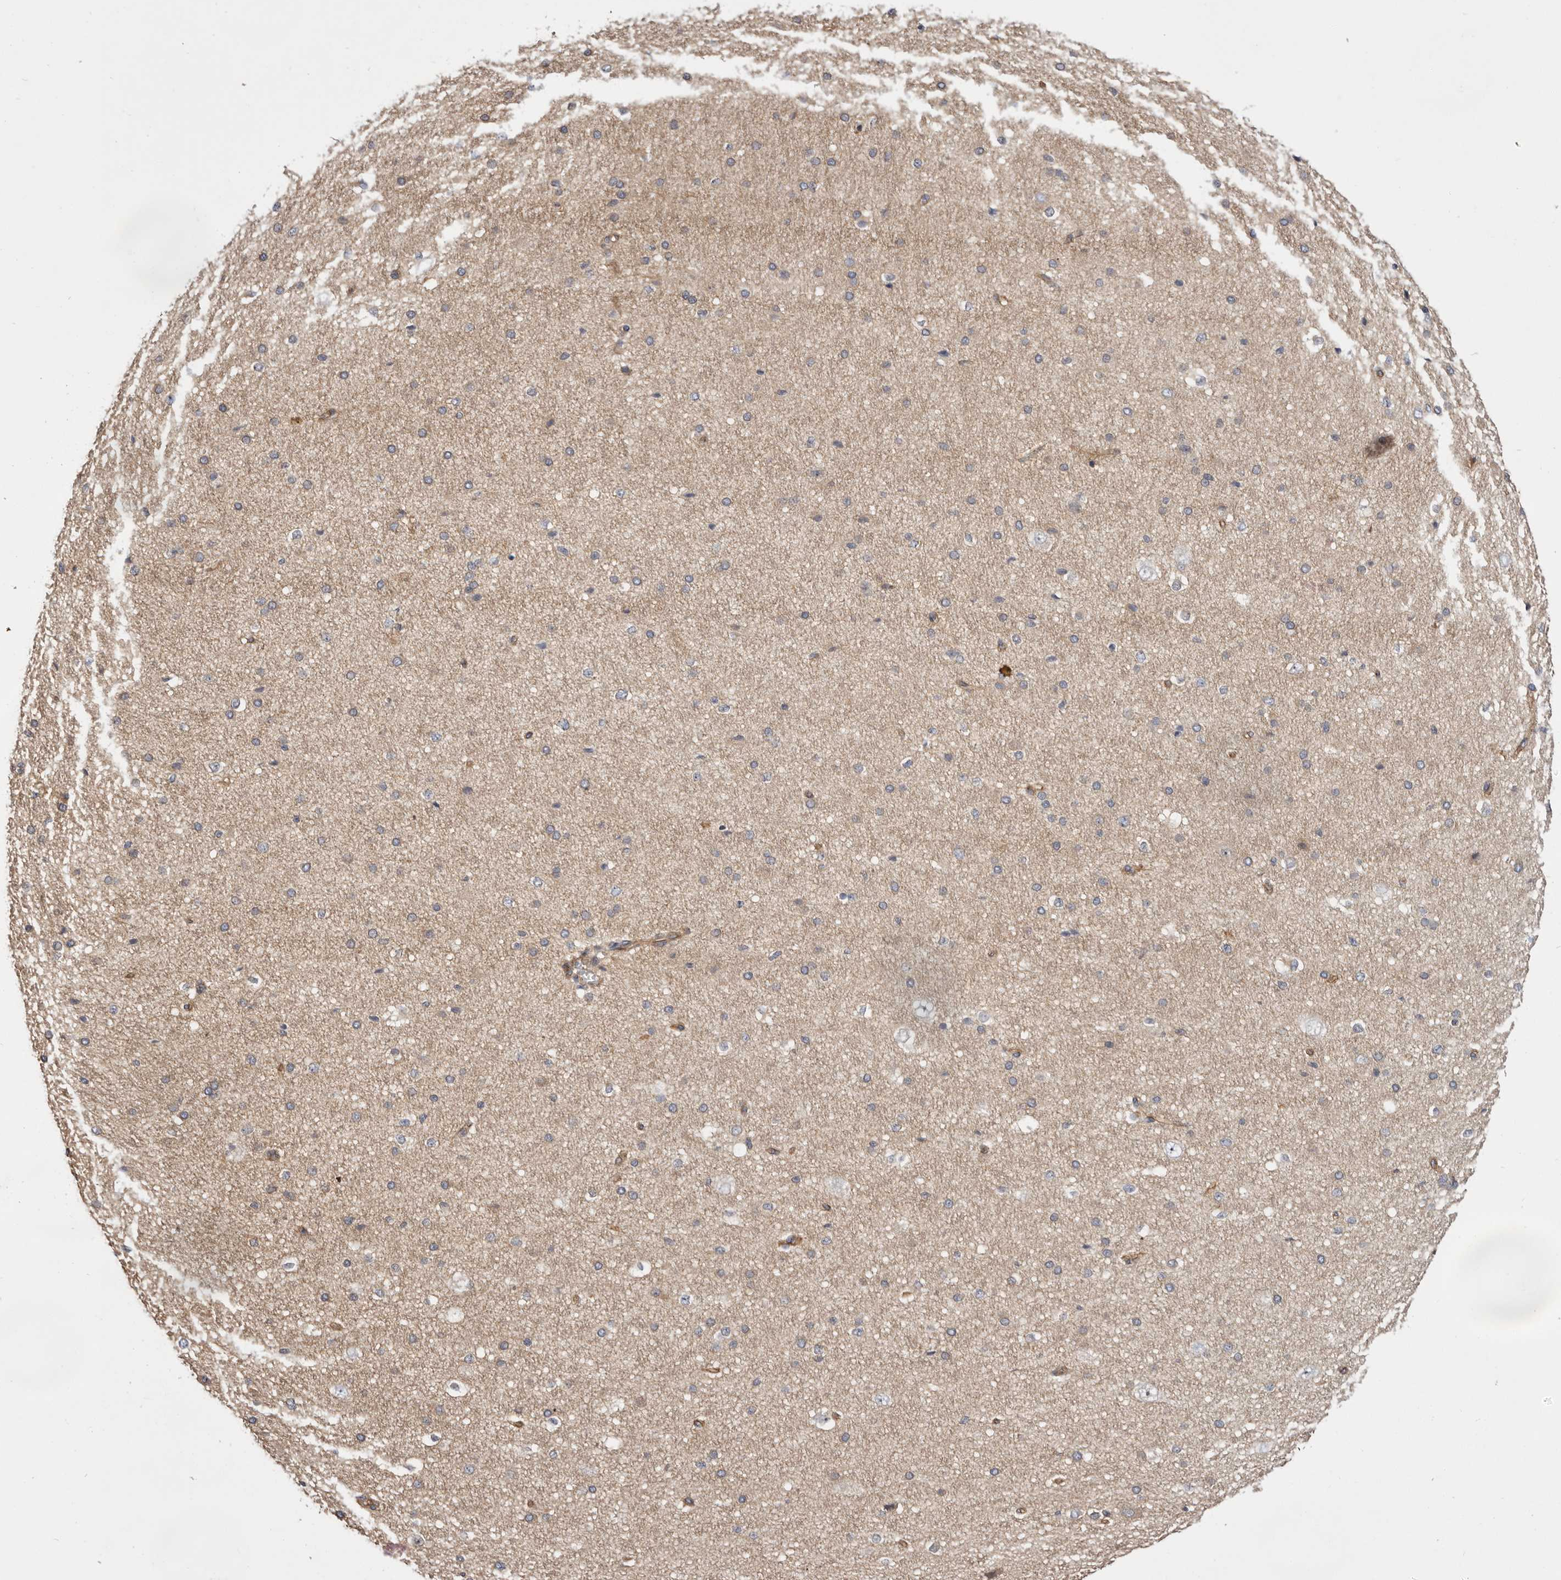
{"staining": {"intensity": "moderate", "quantity": ">75%", "location": "cytoplasmic/membranous"}, "tissue": "cerebral cortex", "cell_type": "Endothelial cells", "image_type": "normal", "snomed": [{"axis": "morphology", "description": "Normal tissue, NOS"}, {"axis": "morphology", "description": "Developmental malformation"}, {"axis": "topography", "description": "Cerebral cortex"}], "caption": "This is a micrograph of immunohistochemistry staining of unremarkable cerebral cortex, which shows moderate staining in the cytoplasmic/membranous of endothelial cells.", "gene": "PANK4", "patient": {"sex": "female", "age": 30}}